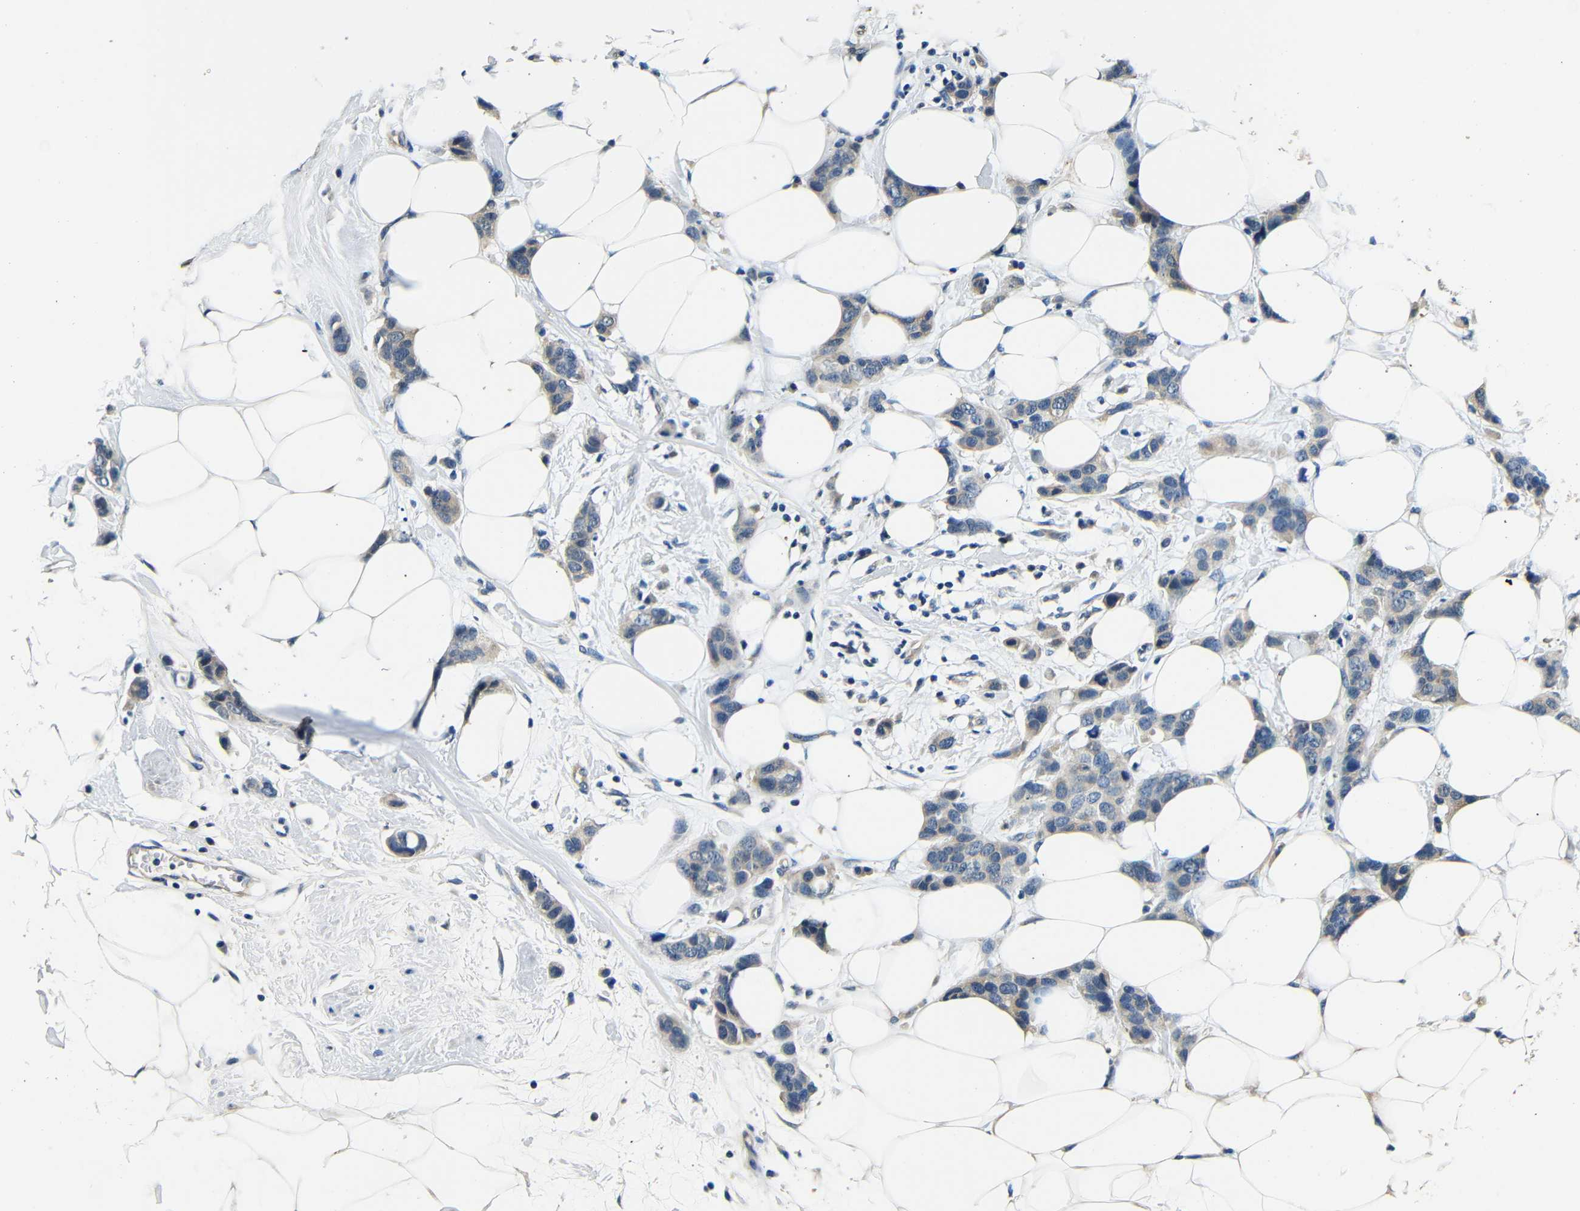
{"staining": {"intensity": "weak", "quantity": "25%-75%", "location": "cytoplasmic/membranous"}, "tissue": "breast cancer", "cell_type": "Tumor cells", "image_type": "cancer", "snomed": [{"axis": "morphology", "description": "Normal tissue, NOS"}, {"axis": "morphology", "description": "Duct carcinoma"}, {"axis": "topography", "description": "Breast"}], "caption": "Breast infiltrating ductal carcinoma tissue shows weak cytoplasmic/membranous staining in approximately 25%-75% of tumor cells", "gene": "ADAP1", "patient": {"sex": "female", "age": 50}}